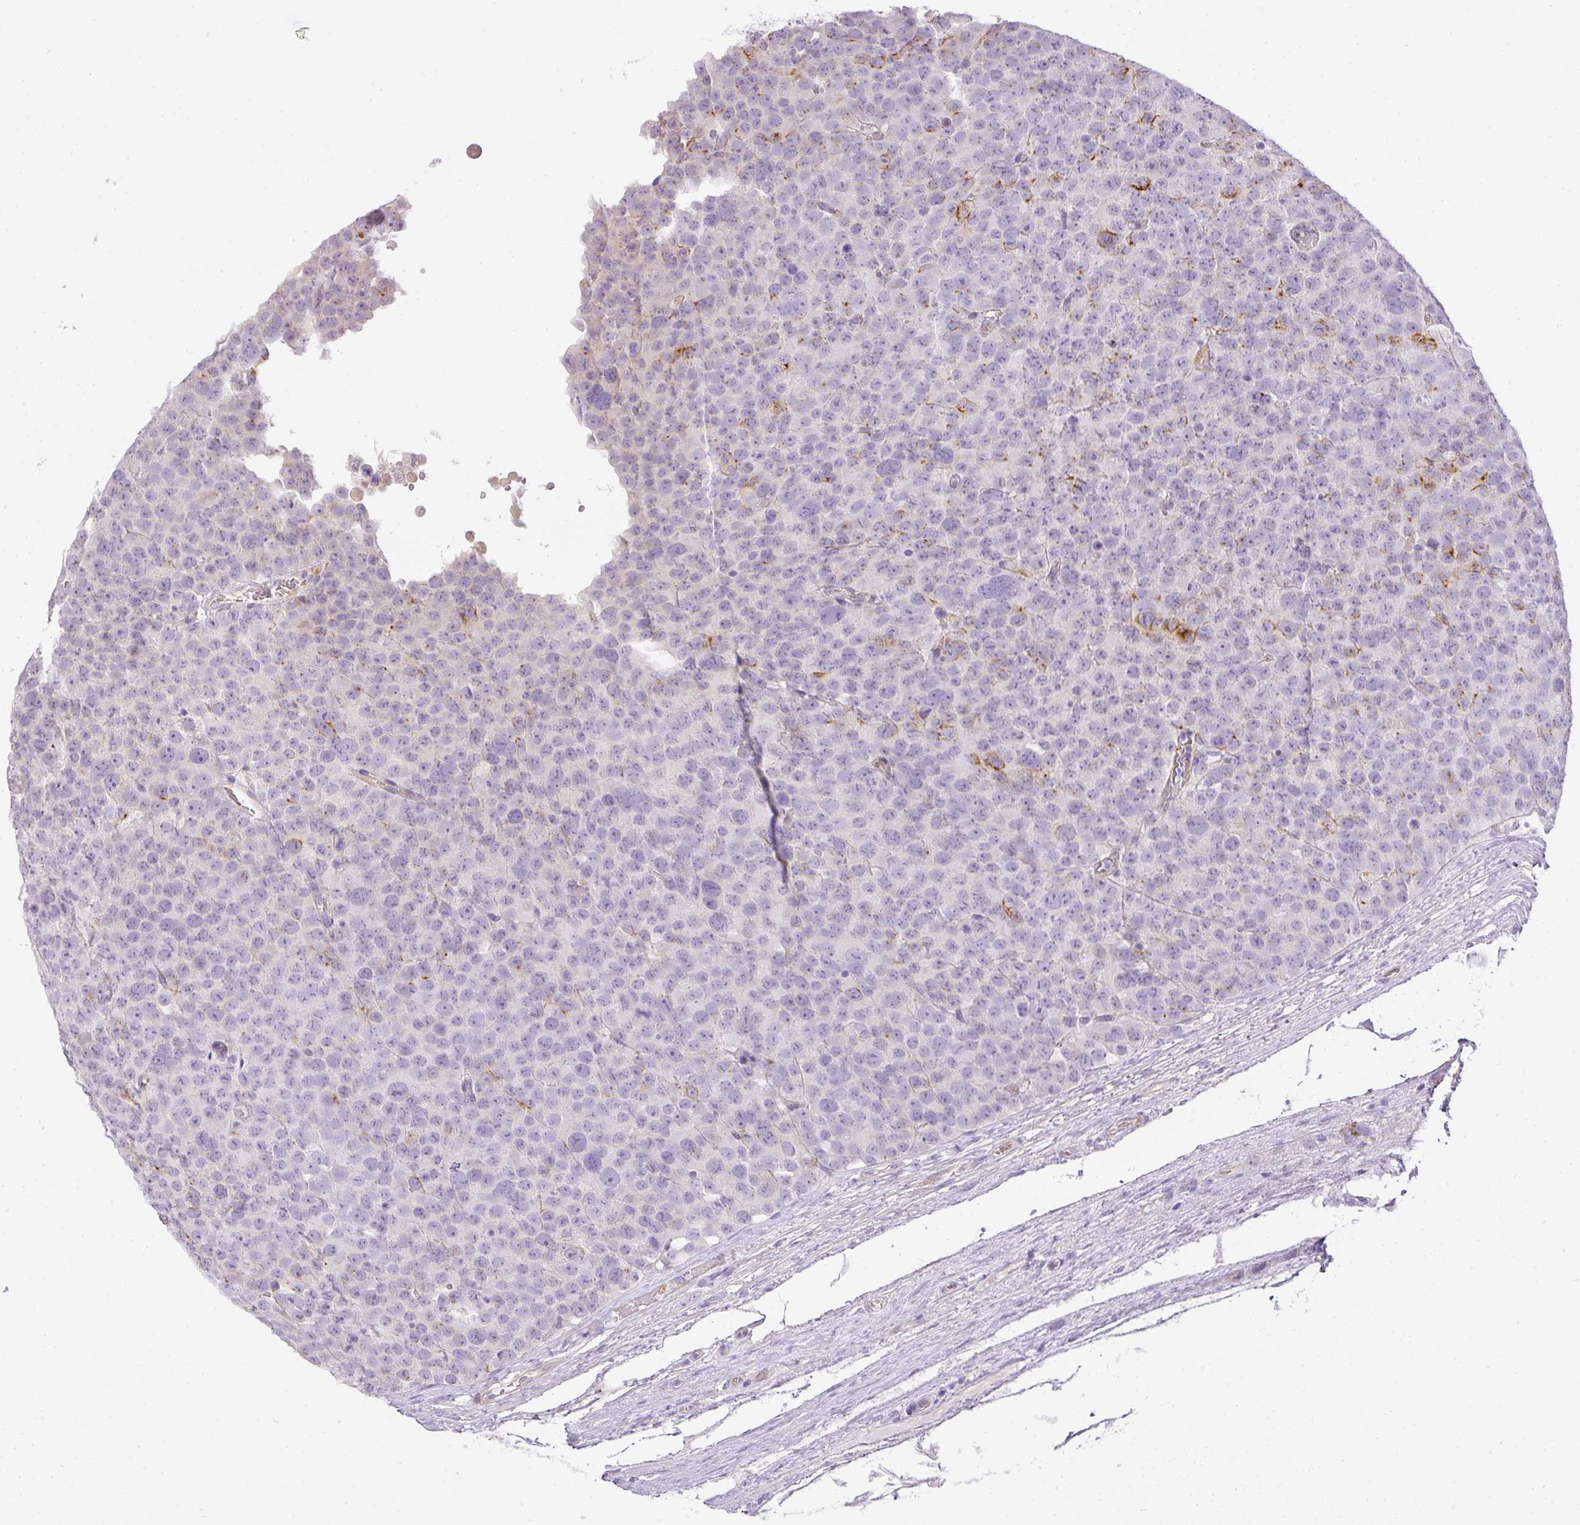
{"staining": {"intensity": "negative", "quantity": "none", "location": "none"}, "tissue": "testis cancer", "cell_type": "Tumor cells", "image_type": "cancer", "snomed": [{"axis": "morphology", "description": "Seminoma, NOS"}, {"axis": "topography", "description": "Testis"}], "caption": "Human seminoma (testis) stained for a protein using immunohistochemistry (IHC) reveals no expression in tumor cells.", "gene": "RAX2", "patient": {"sex": "male", "age": 71}}